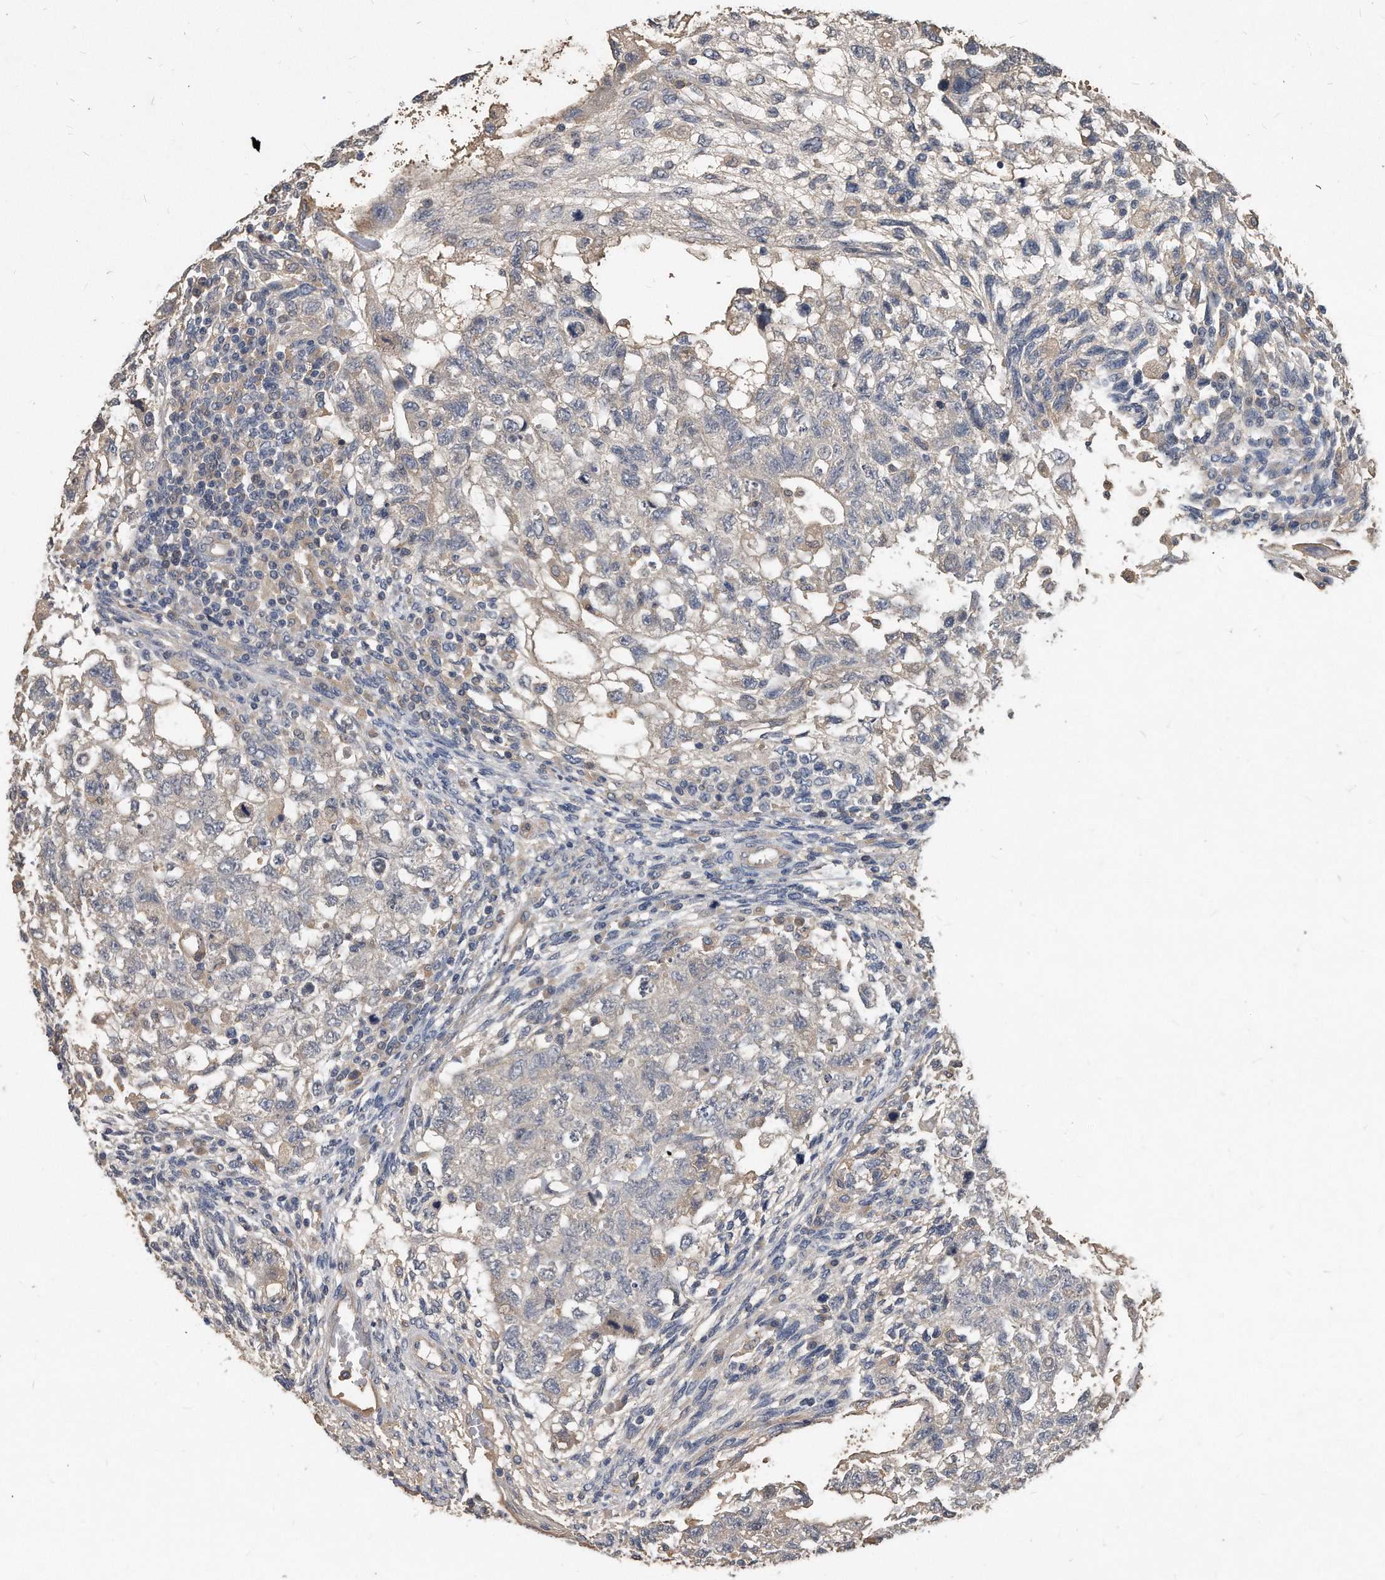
{"staining": {"intensity": "negative", "quantity": "none", "location": "none"}, "tissue": "testis cancer", "cell_type": "Tumor cells", "image_type": "cancer", "snomed": [{"axis": "morphology", "description": "Normal tissue, NOS"}, {"axis": "morphology", "description": "Carcinoma, Embryonal, NOS"}, {"axis": "topography", "description": "Testis"}], "caption": "Immunohistochemical staining of testis embryonal carcinoma displays no significant positivity in tumor cells. Nuclei are stained in blue.", "gene": "HOMER3", "patient": {"sex": "male", "age": 36}}